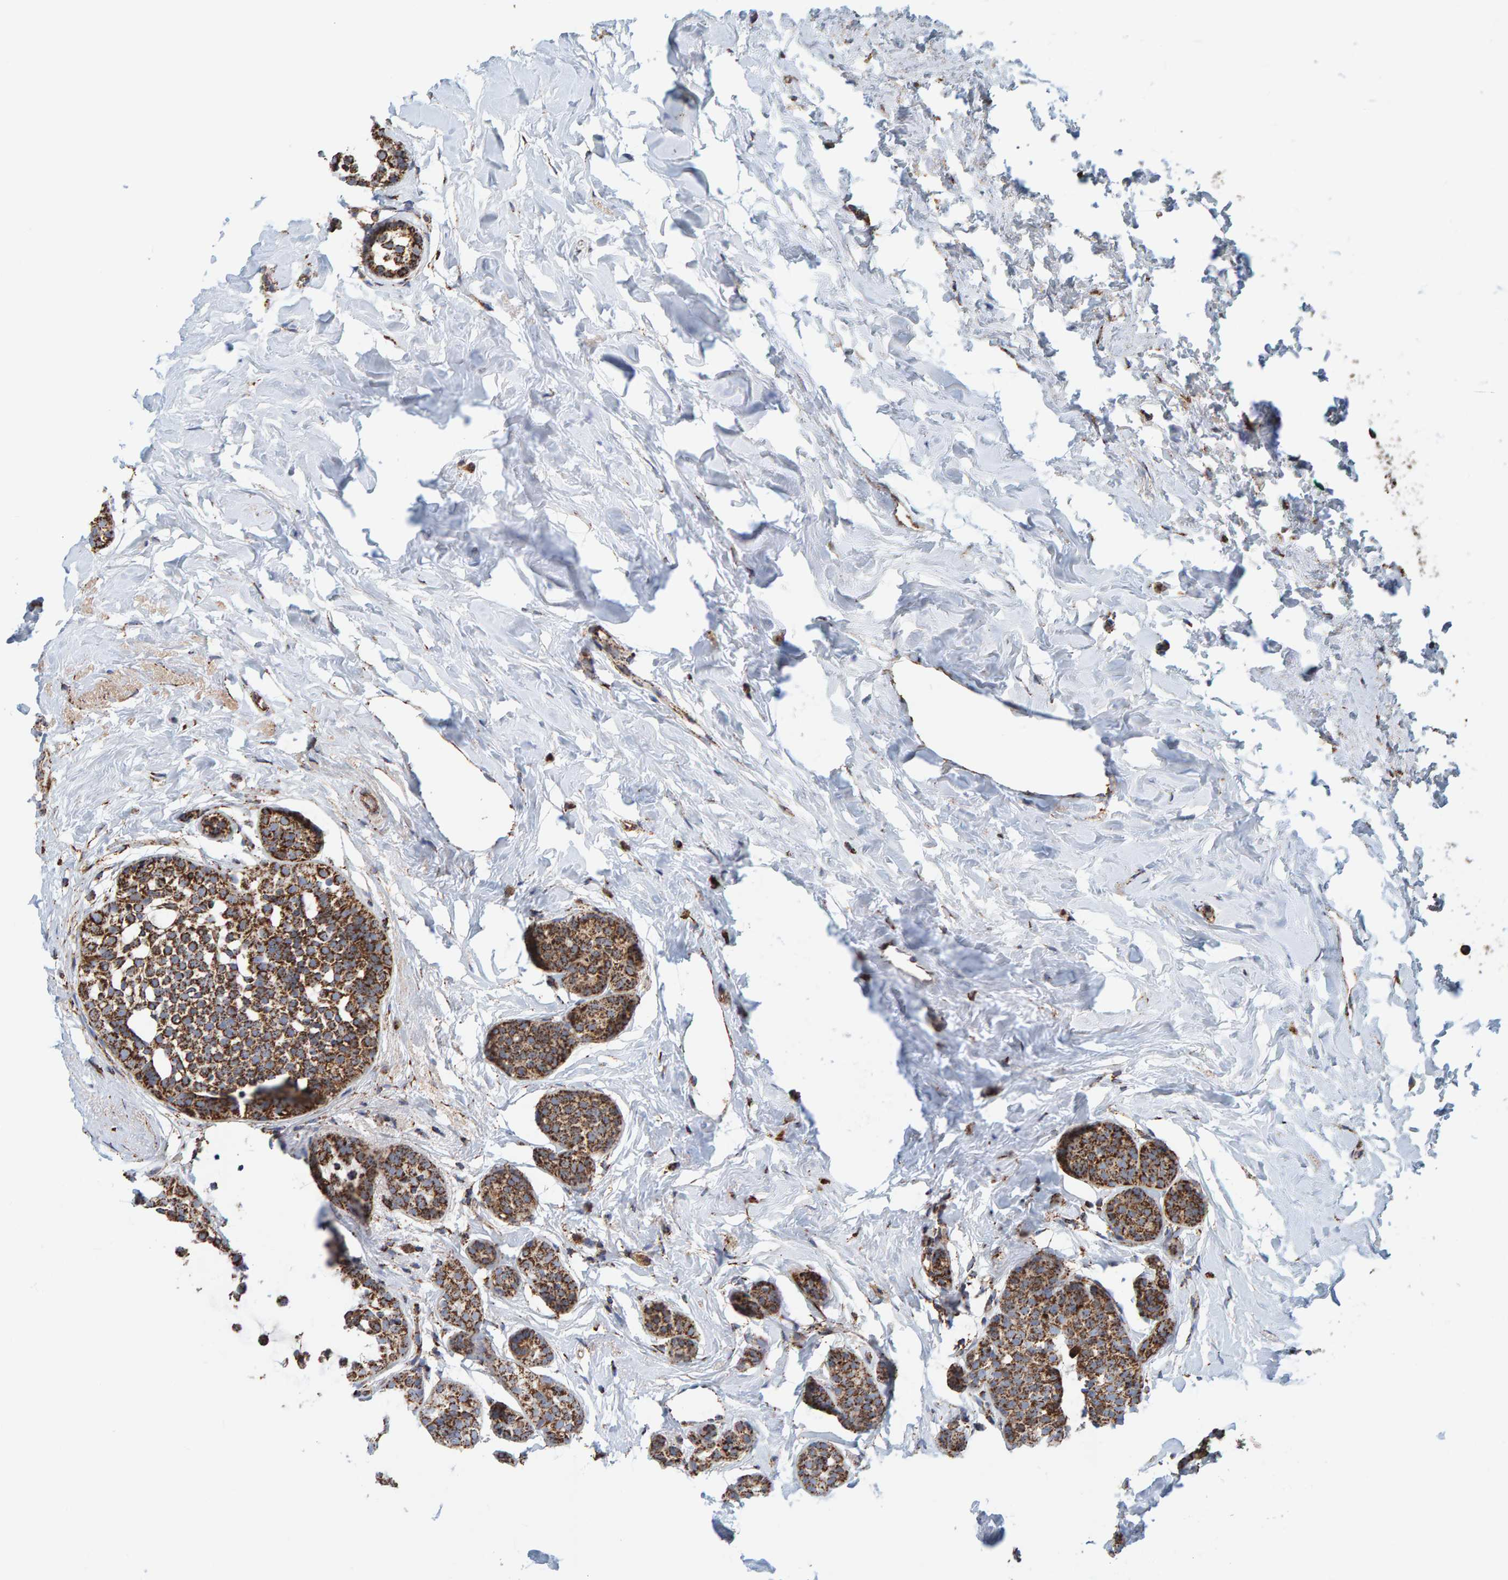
{"staining": {"intensity": "strong", "quantity": ">75%", "location": "cytoplasmic/membranous"}, "tissue": "breast cancer", "cell_type": "Tumor cells", "image_type": "cancer", "snomed": [{"axis": "morphology", "description": "Duct carcinoma"}, {"axis": "topography", "description": "Breast"}], "caption": "Protein expression analysis of human breast cancer reveals strong cytoplasmic/membranous staining in about >75% of tumor cells. (DAB (3,3'-diaminobenzidine) IHC with brightfield microscopy, high magnification).", "gene": "MRPL45", "patient": {"sex": "female", "age": 55}}